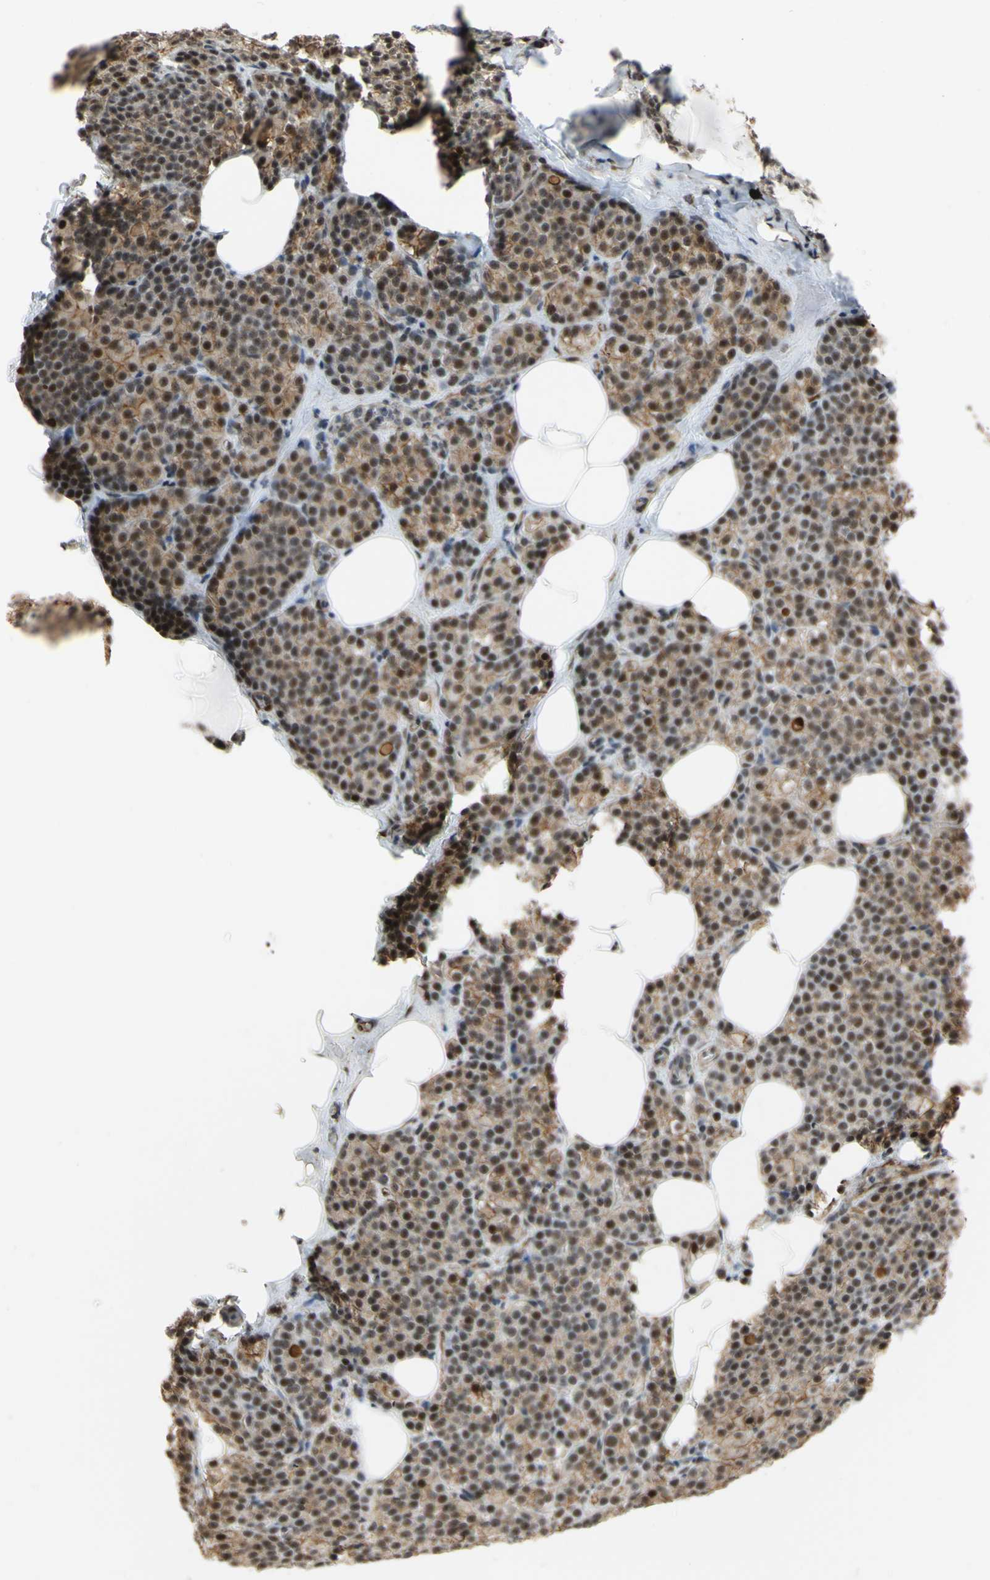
{"staining": {"intensity": "moderate", "quantity": ">75%", "location": "nuclear"}, "tissue": "parathyroid gland", "cell_type": "Glandular cells", "image_type": "normal", "snomed": [{"axis": "morphology", "description": "Normal tissue, NOS"}, {"axis": "topography", "description": "Parathyroid gland"}], "caption": "Brown immunohistochemical staining in benign parathyroid gland exhibits moderate nuclear staining in approximately >75% of glandular cells.", "gene": "SAP18", "patient": {"sex": "female", "age": 57}}